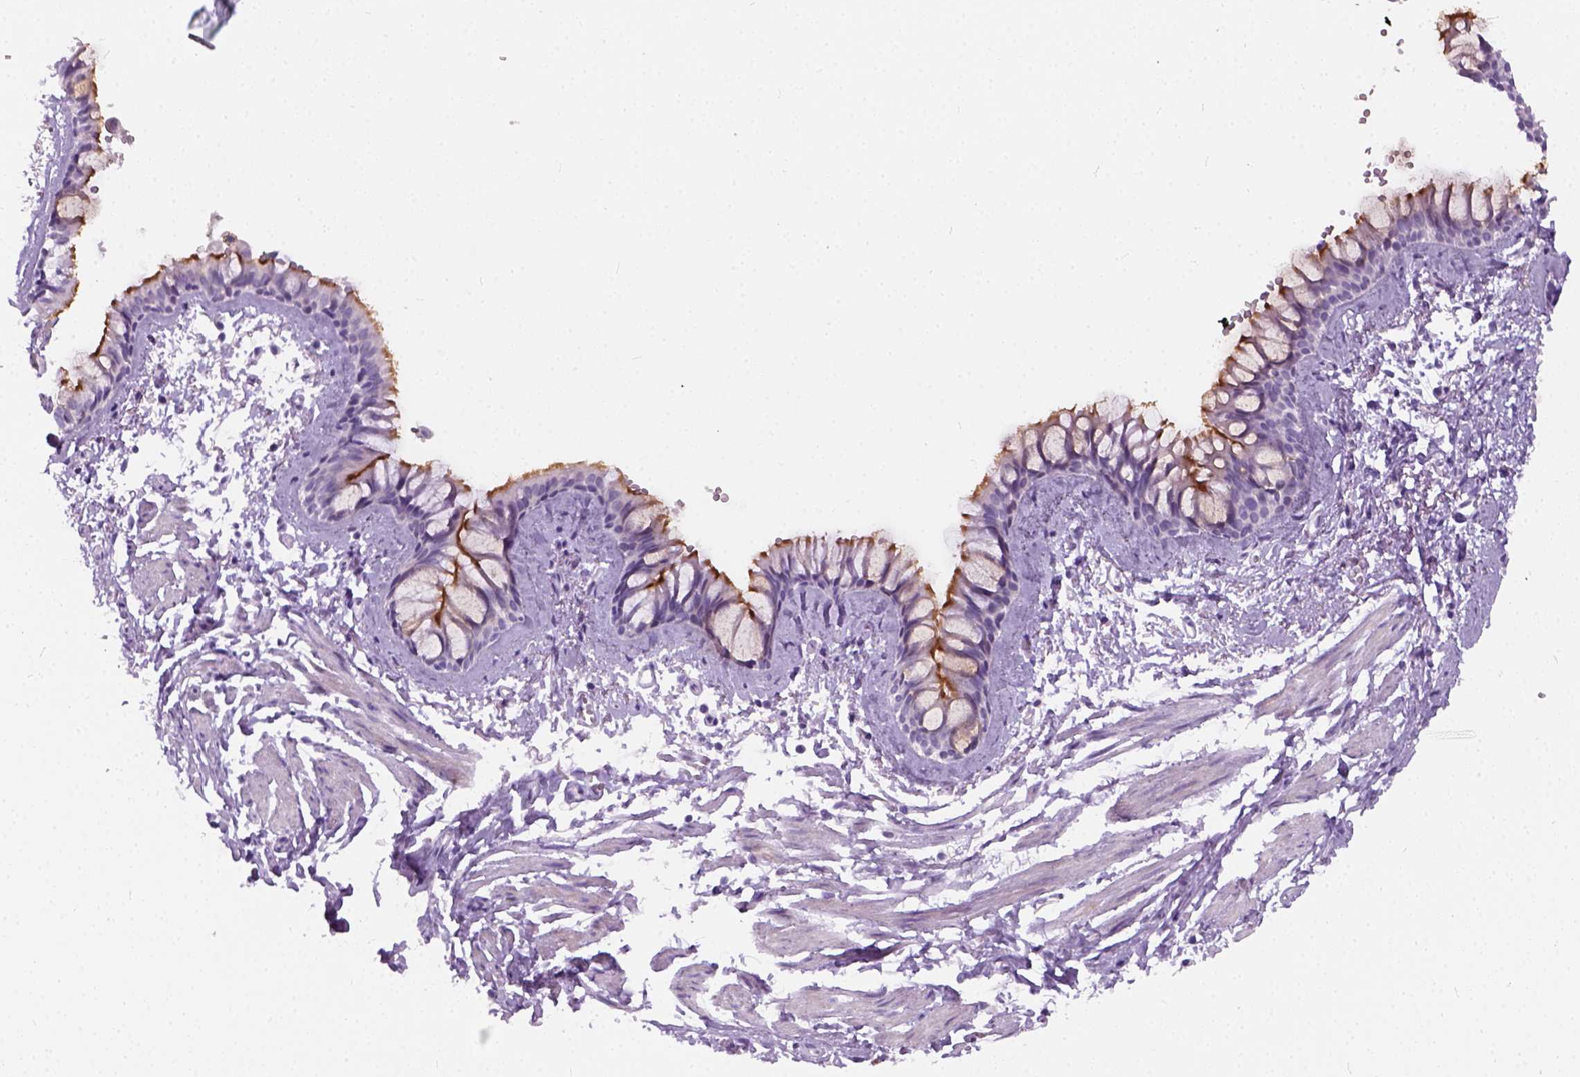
{"staining": {"intensity": "moderate", "quantity": ">75%", "location": "cytoplasmic/membranous"}, "tissue": "bronchus", "cell_type": "Respiratory epithelial cells", "image_type": "normal", "snomed": [{"axis": "morphology", "description": "Normal tissue, NOS"}, {"axis": "topography", "description": "Bronchus"}], "caption": "Brown immunohistochemical staining in unremarkable human bronchus displays moderate cytoplasmic/membranous positivity in approximately >75% of respiratory epithelial cells.", "gene": "AXDND1", "patient": {"sex": "female", "age": 59}}